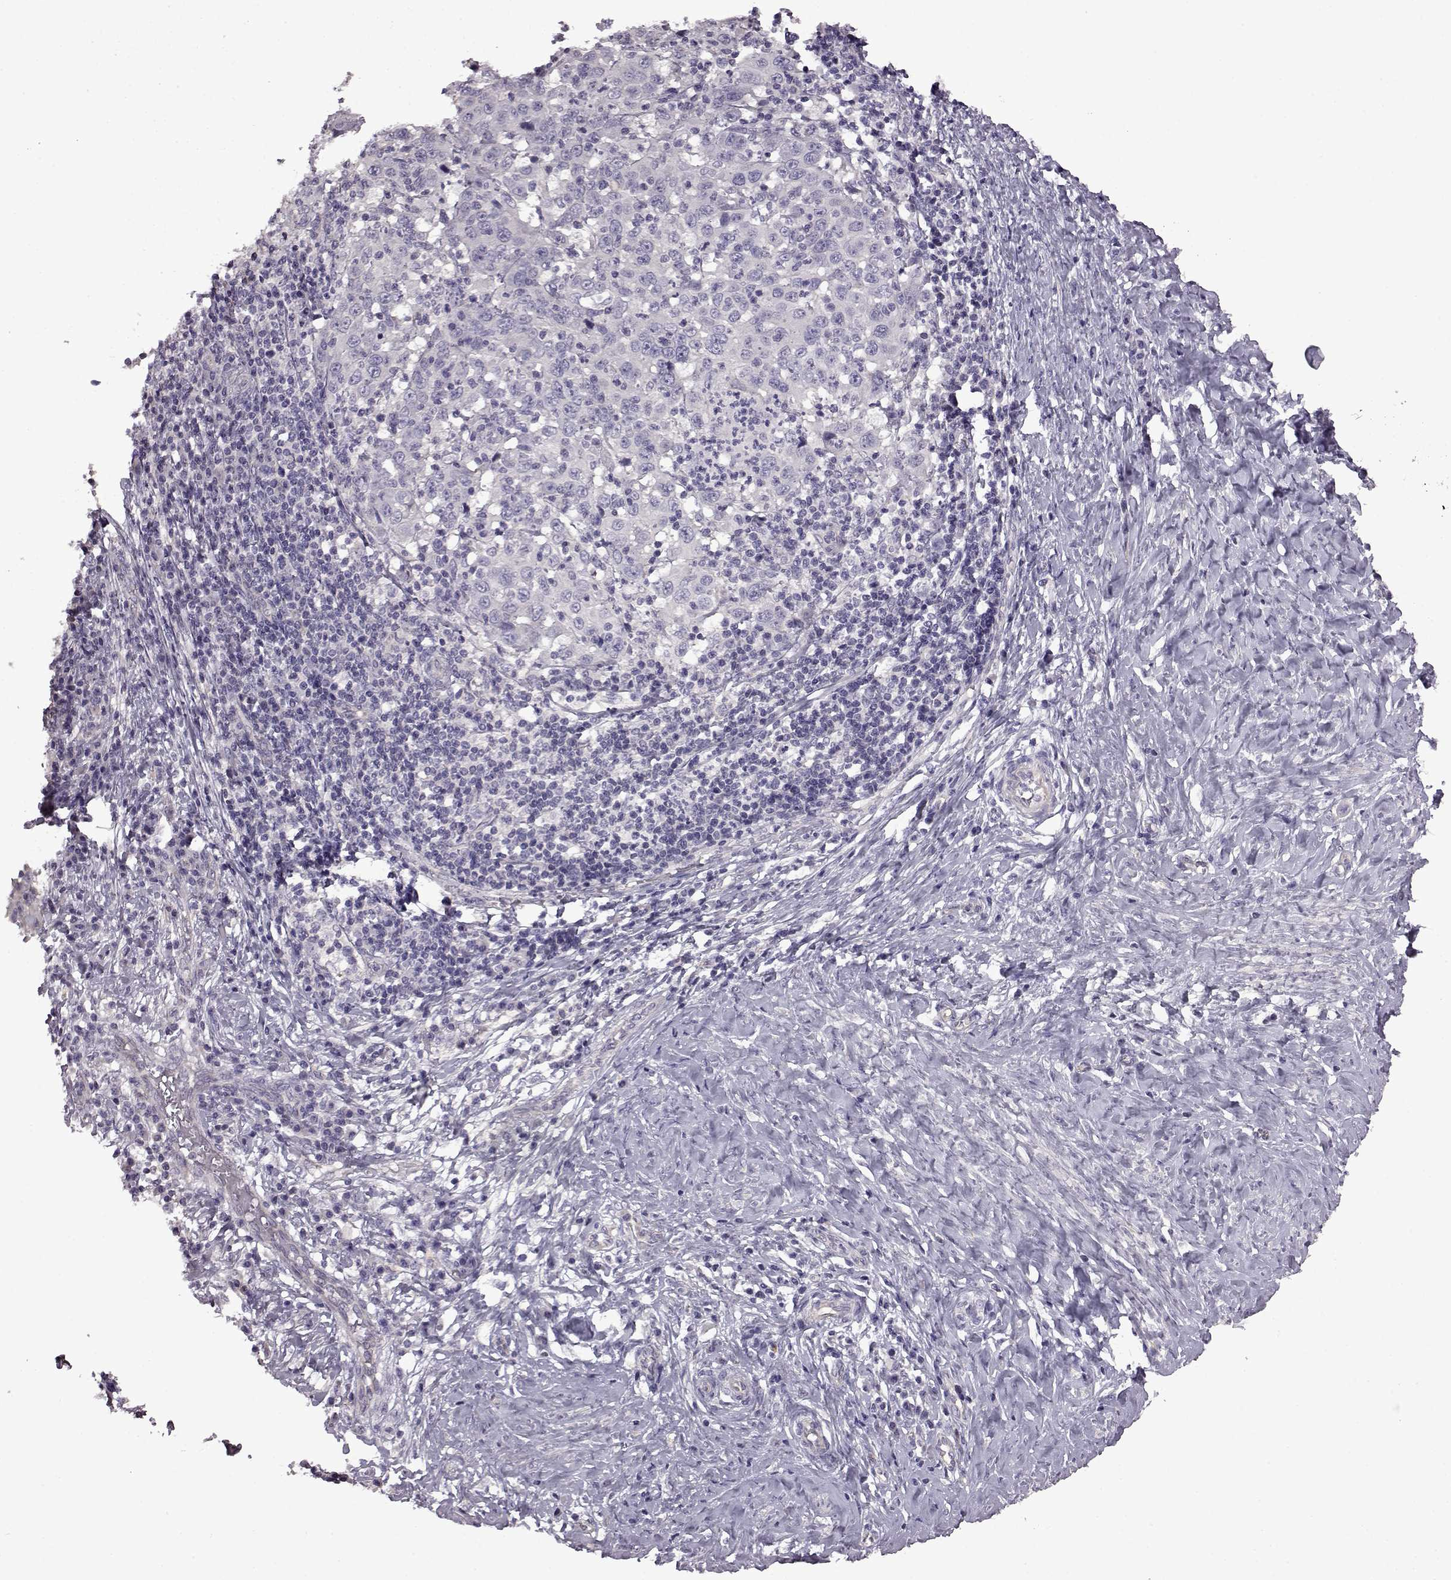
{"staining": {"intensity": "negative", "quantity": "none", "location": "none"}, "tissue": "cervical cancer", "cell_type": "Tumor cells", "image_type": "cancer", "snomed": [{"axis": "morphology", "description": "Squamous cell carcinoma, NOS"}, {"axis": "topography", "description": "Cervix"}], "caption": "Cervical cancer (squamous cell carcinoma) stained for a protein using immunohistochemistry (IHC) shows no staining tumor cells.", "gene": "EDDM3B", "patient": {"sex": "female", "age": 46}}